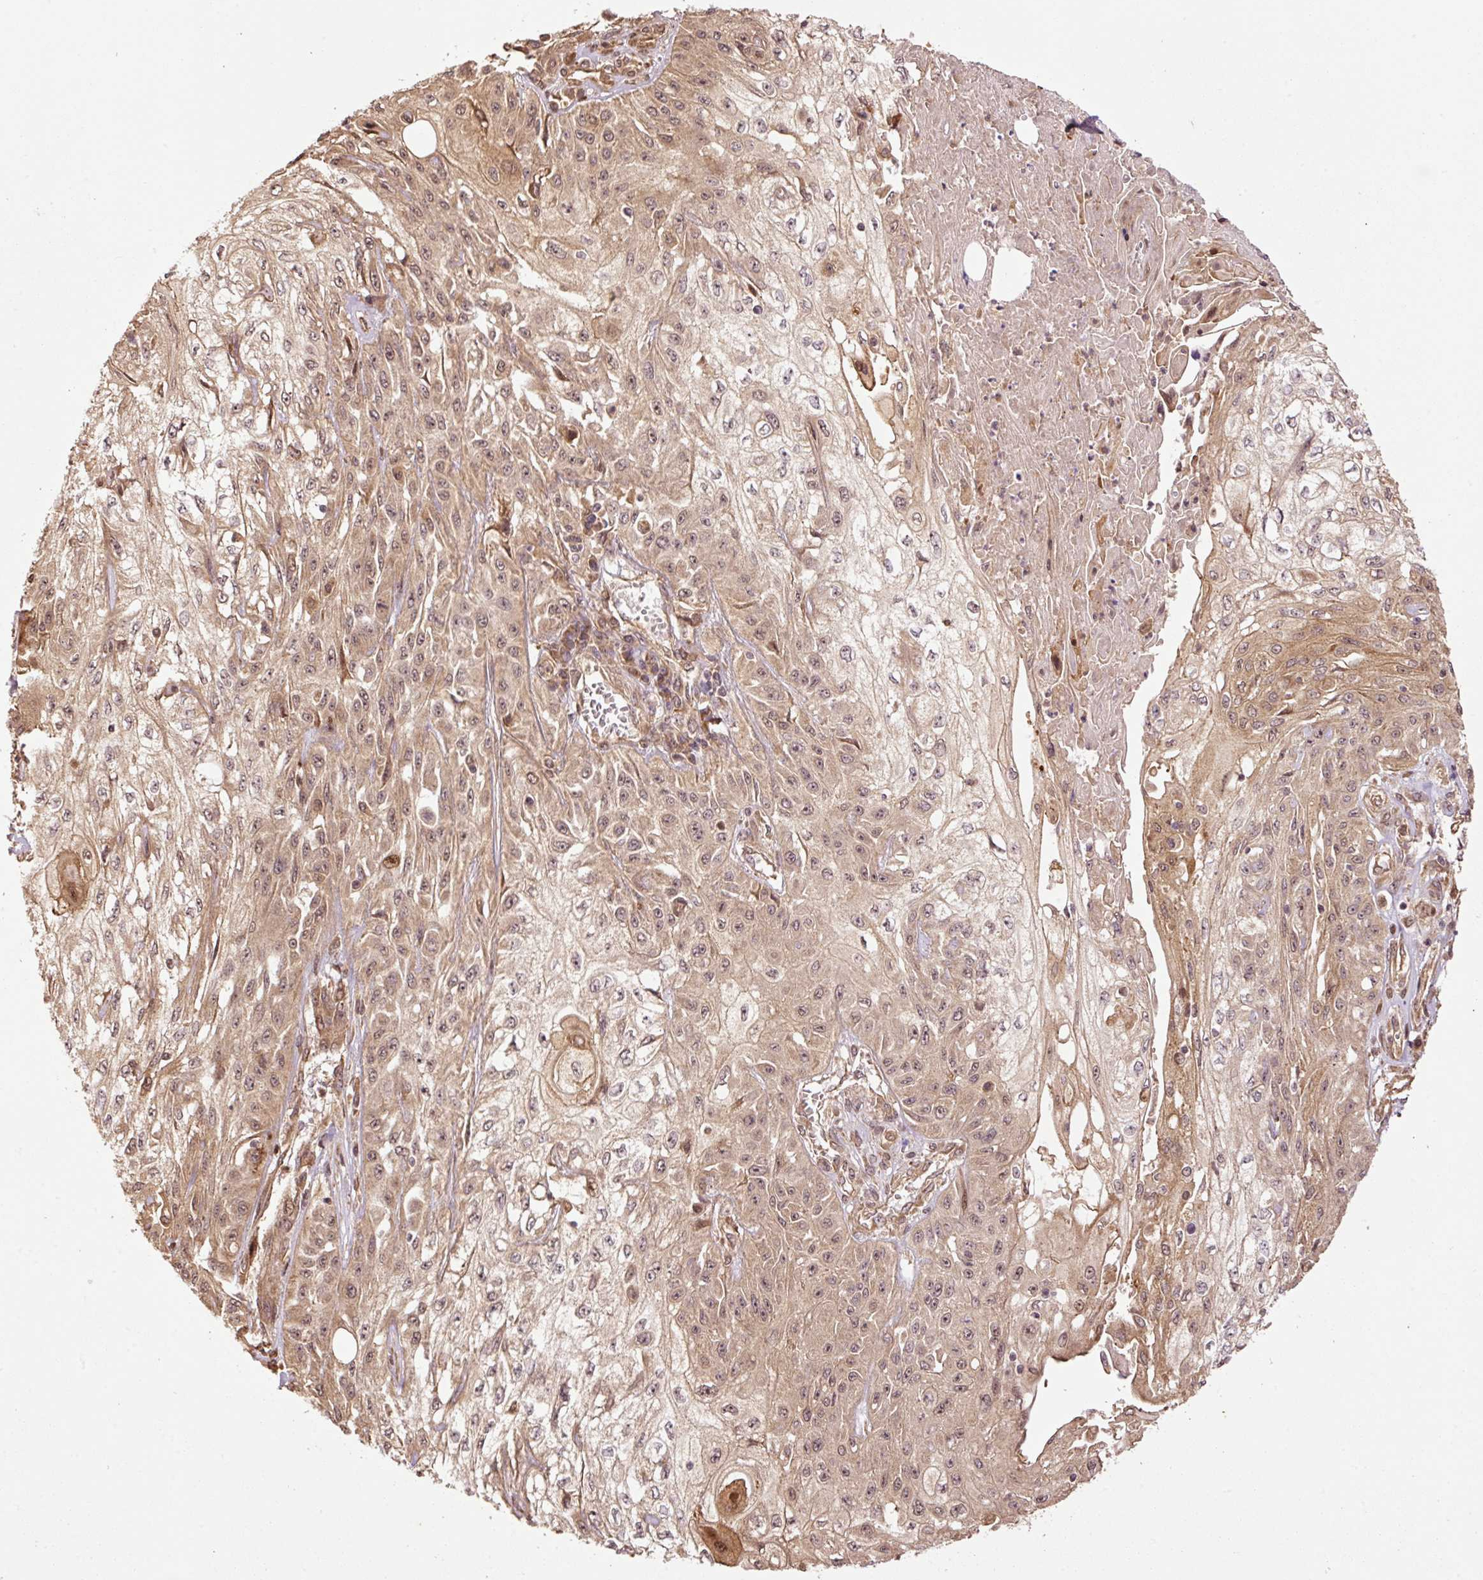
{"staining": {"intensity": "moderate", "quantity": ">75%", "location": "cytoplasmic/membranous,nuclear"}, "tissue": "skin cancer", "cell_type": "Tumor cells", "image_type": "cancer", "snomed": [{"axis": "morphology", "description": "Squamous cell carcinoma, NOS"}, {"axis": "morphology", "description": "Squamous cell carcinoma, metastatic, NOS"}, {"axis": "topography", "description": "Skin"}, {"axis": "topography", "description": "Lymph node"}], "caption": "Skin cancer tissue shows moderate cytoplasmic/membranous and nuclear staining in about >75% of tumor cells, visualized by immunohistochemistry.", "gene": "OXER1", "patient": {"sex": "male", "age": 75}}